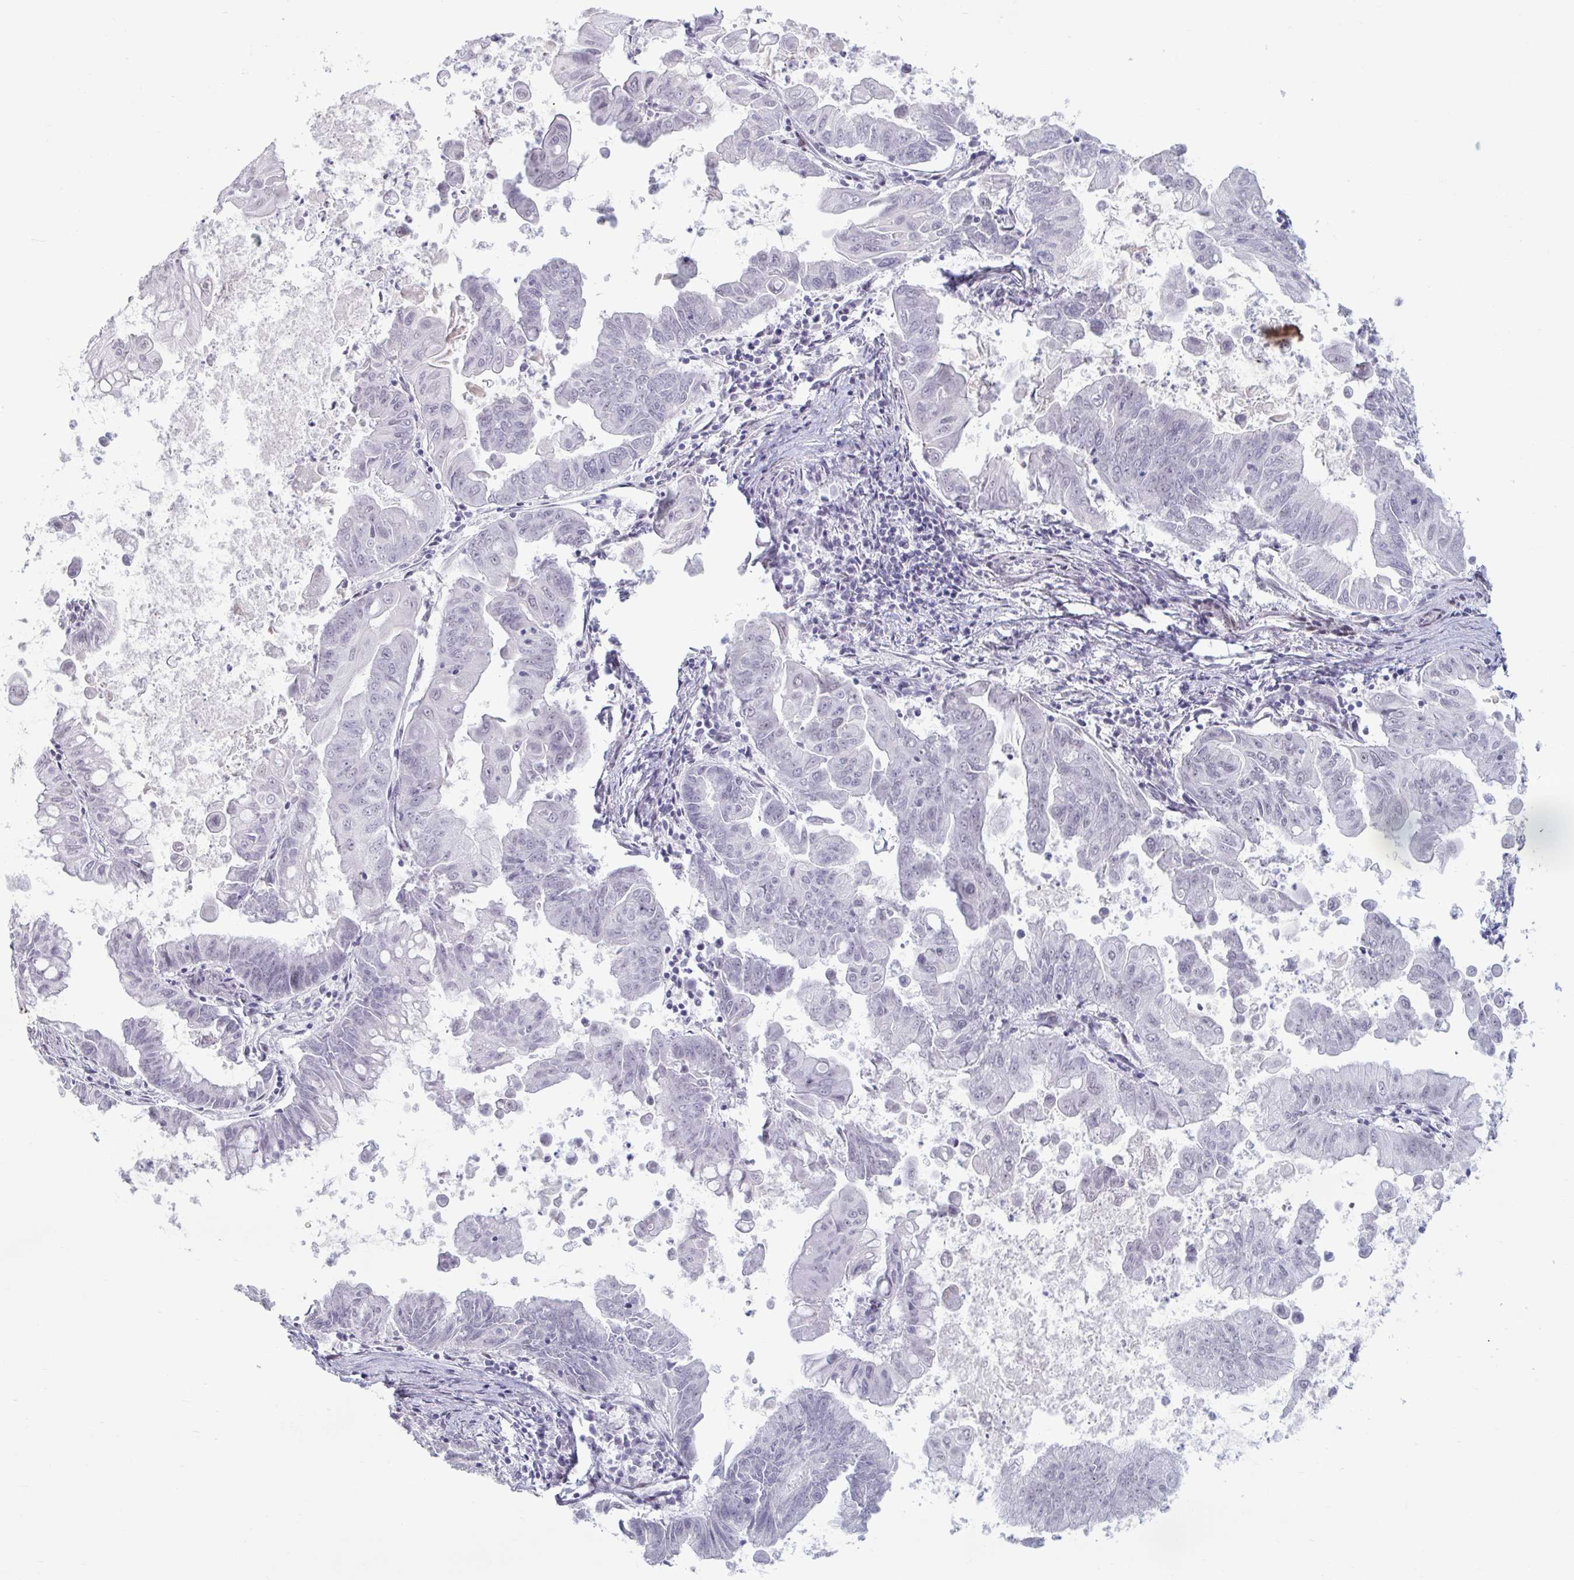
{"staining": {"intensity": "weak", "quantity": "<25%", "location": "nuclear"}, "tissue": "stomach cancer", "cell_type": "Tumor cells", "image_type": "cancer", "snomed": [{"axis": "morphology", "description": "Adenocarcinoma, NOS"}, {"axis": "topography", "description": "Stomach, upper"}], "caption": "Tumor cells show no significant positivity in adenocarcinoma (stomach). Brightfield microscopy of IHC stained with DAB (3,3'-diaminobenzidine) (brown) and hematoxylin (blue), captured at high magnification.", "gene": "HSD17B6", "patient": {"sex": "male", "age": 80}}